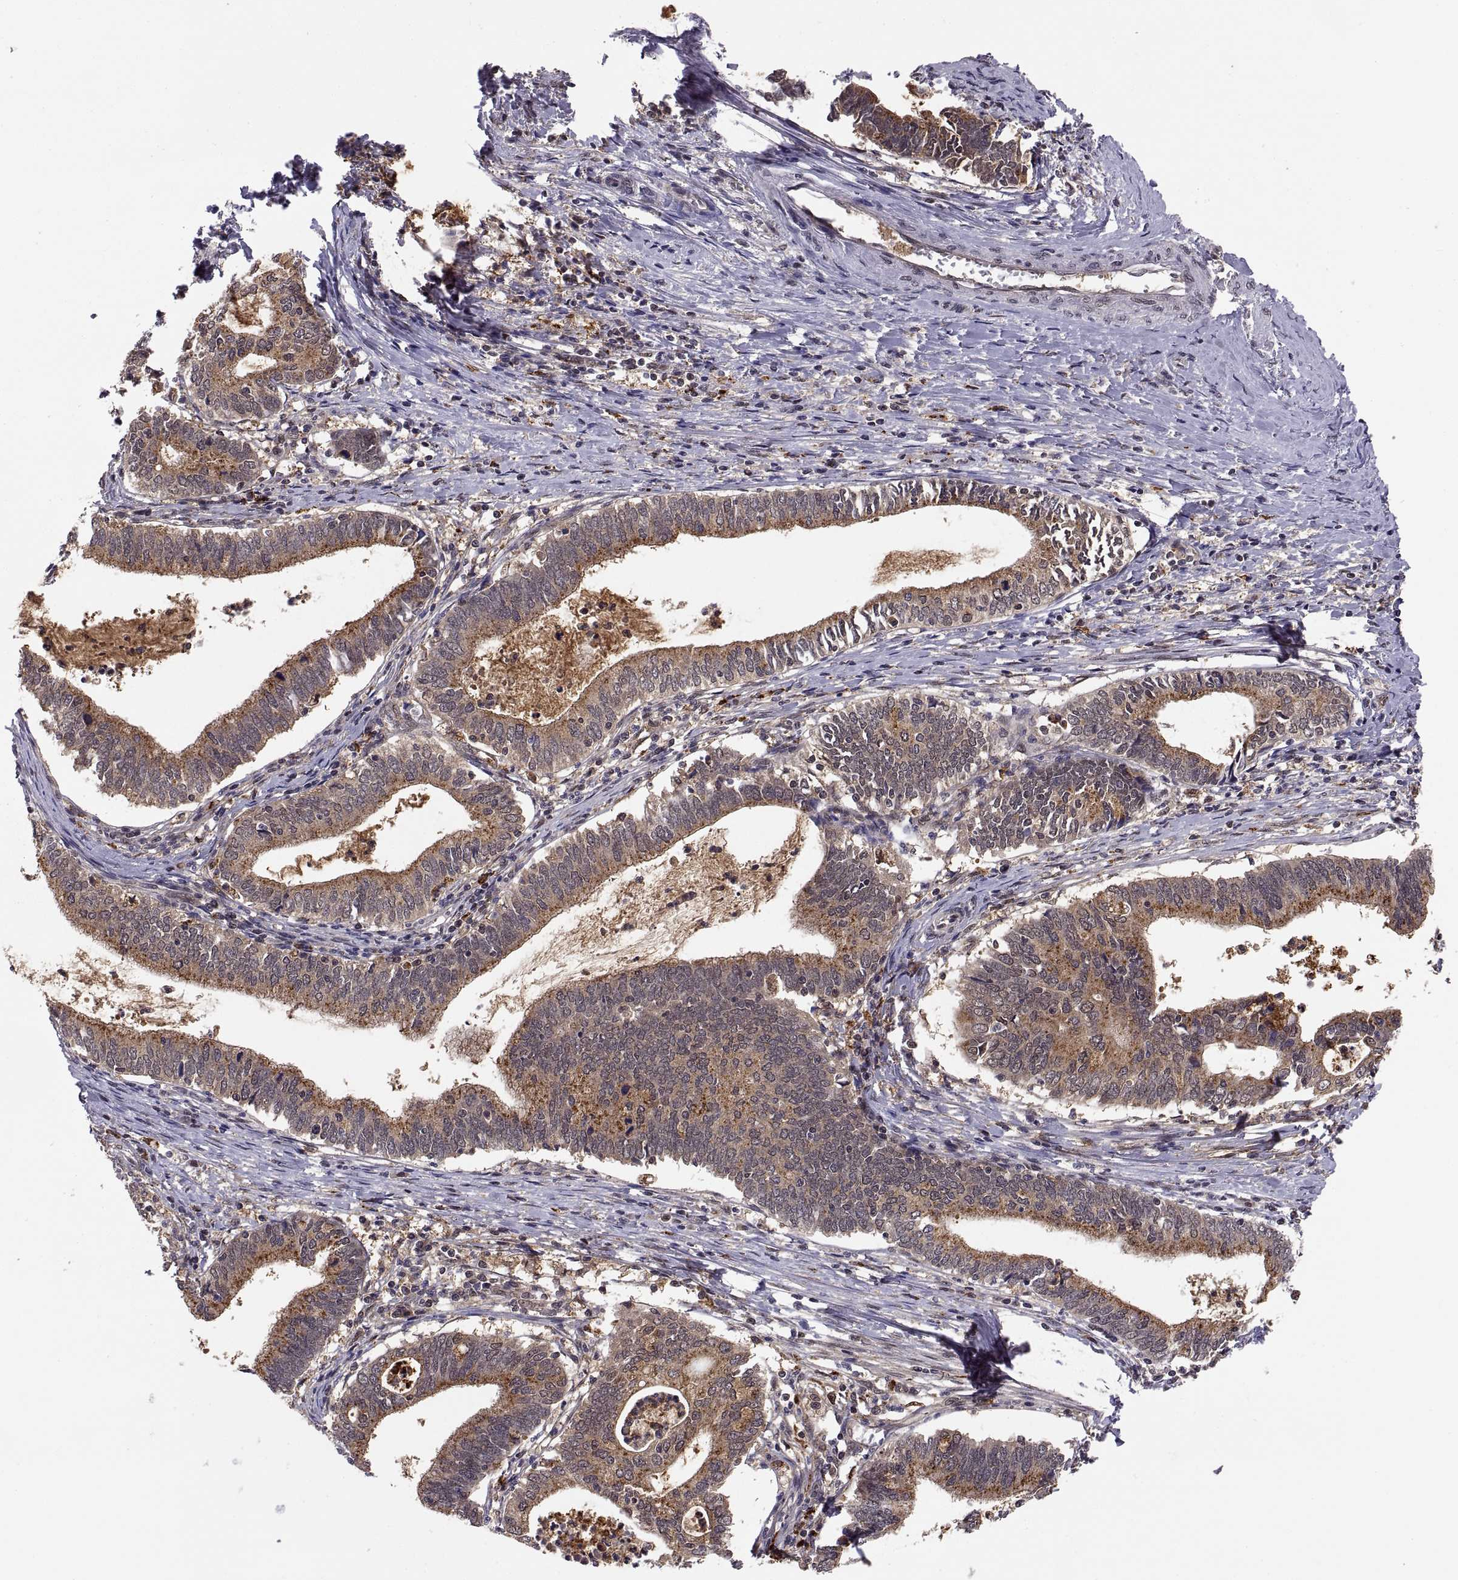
{"staining": {"intensity": "moderate", "quantity": "25%-75%", "location": "cytoplasmic/membranous"}, "tissue": "cervical cancer", "cell_type": "Tumor cells", "image_type": "cancer", "snomed": [{"axis": "morphology", "description": "Adenocarcinoma, NOS"}, {"axis": "topography", "description": "Cervix"}], "caption": "DAB (3,3'-diaminobenzidine) immunohistochemical staining of adenocarcinoma (cervical) displays moderate cytoplasmic/membranous protein positivity in about 25%-75% of tumor cells.", "gene": "PSMC2", "patient": {"sex": "female", "age": 42}}